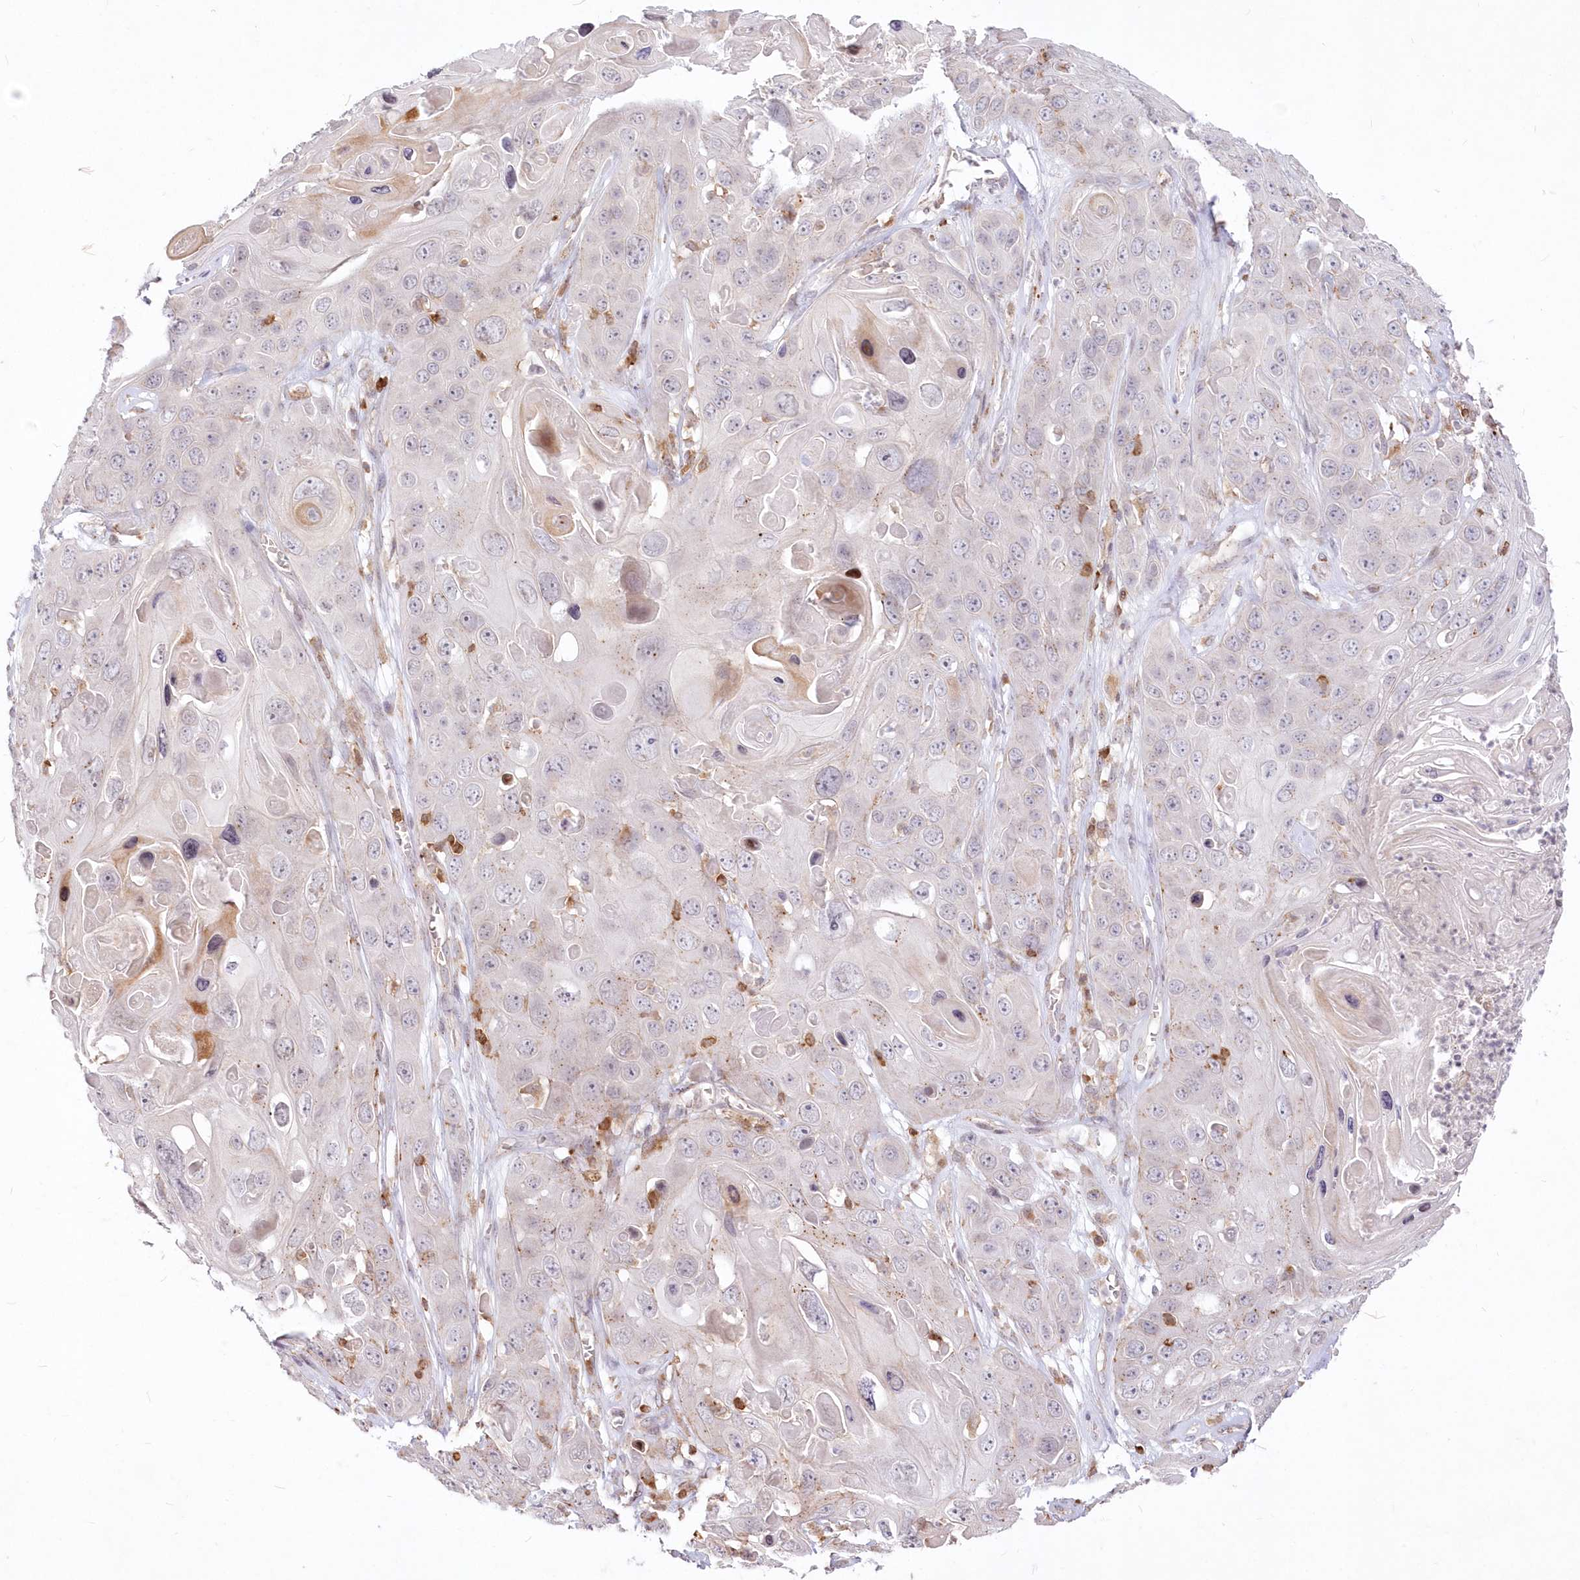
{"staining": {"intensity": "negative", "quantity": "none", "location": "none"}, "tissue": "skin cancer", "cell_type": "Tumor cells", "image_type": "cancer", "snomed": [{"axis": "morphology", "description": "Squamous cell carcinoma, NOS"}, {"axis": "topography", "description": "Skin"}], "caption": "The immunohistochemistry (IHC) photomicrograph has no significant staining in tumor cells of skin cancer tissue.", "gene": "MTMR3", "patient": {"sex": "male", "age": 55}}